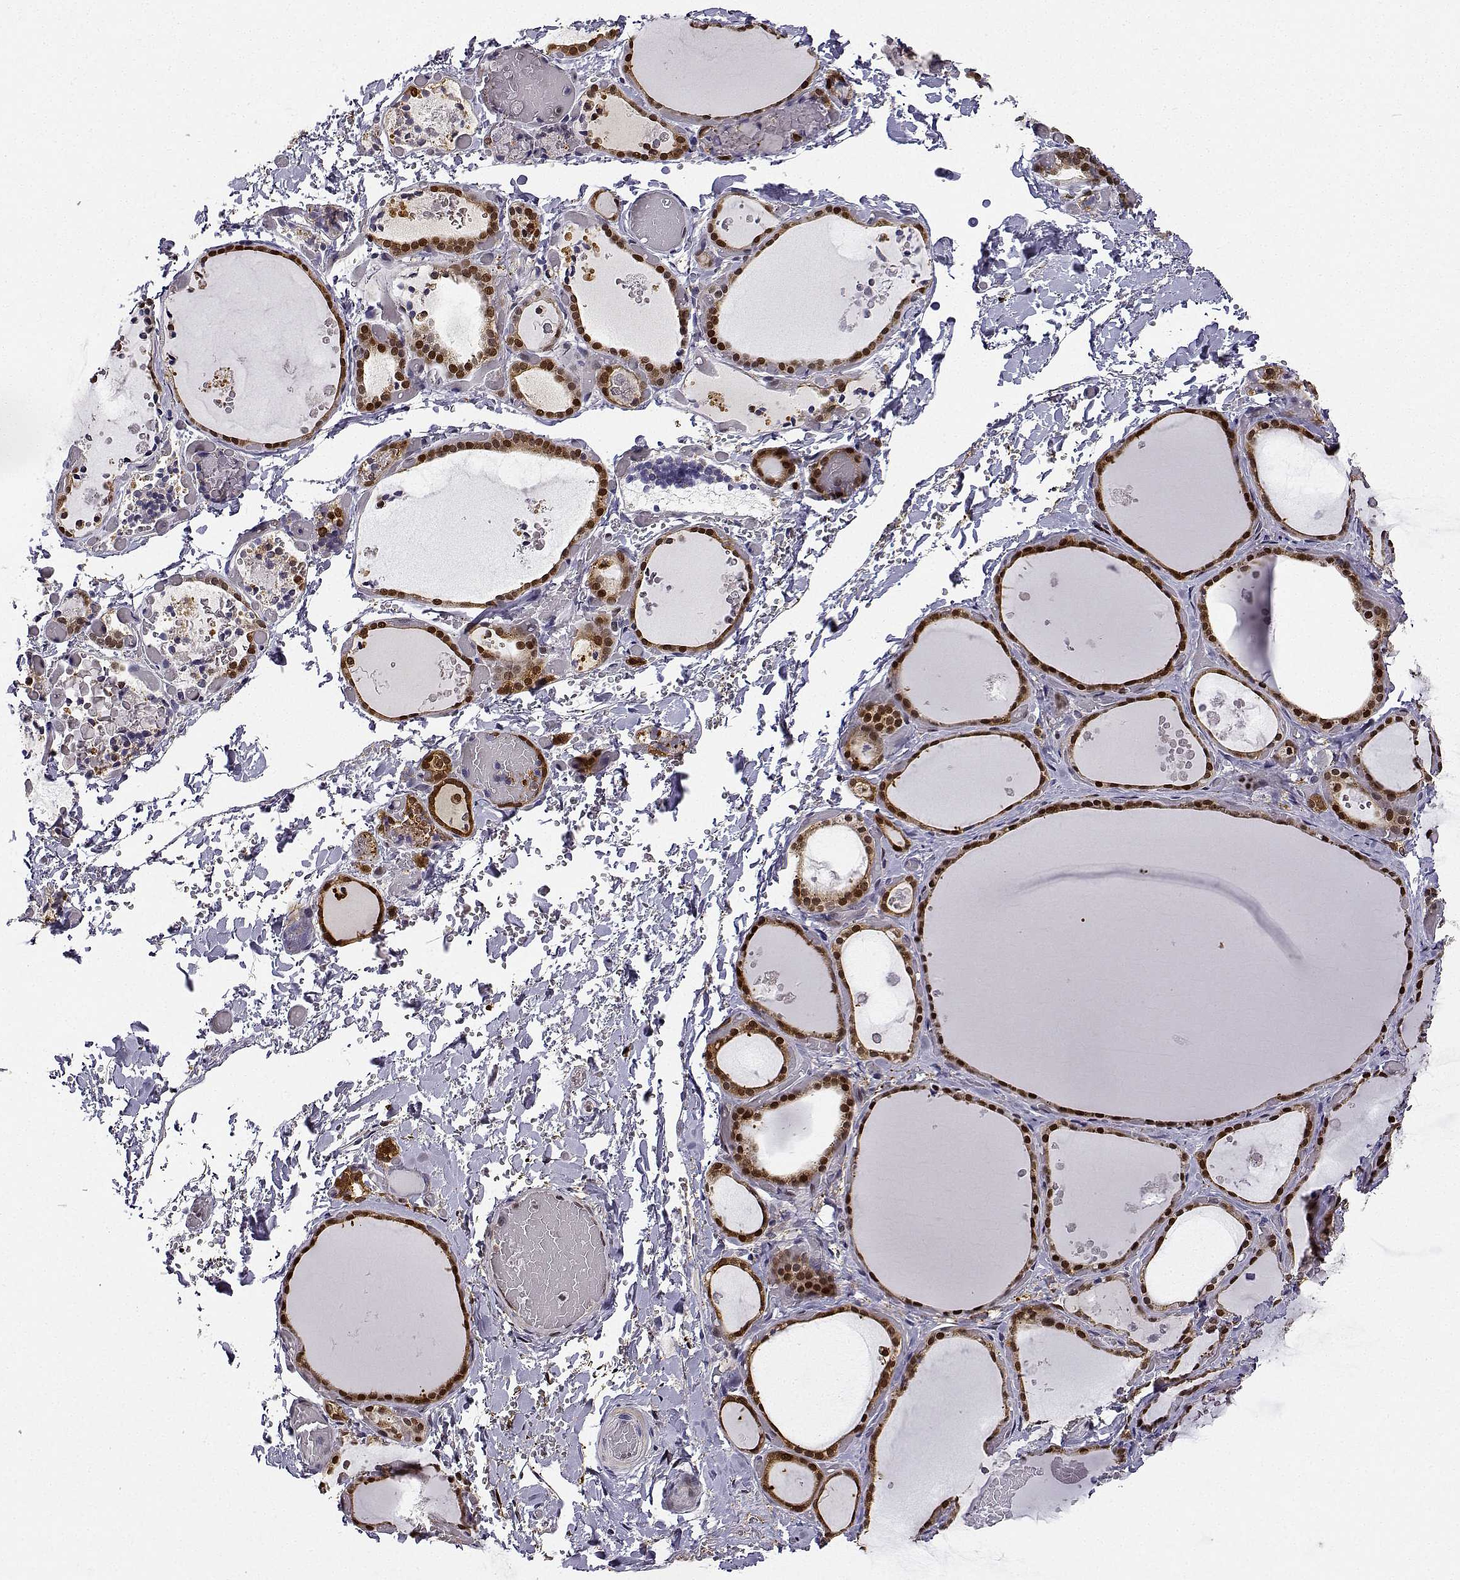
{"staining": {"intensity": "strong", "quantity": ">75%", "location": "cytoplasmic/membranous,nuclear"}, "tissue": "thyroid gland", "cell_type": "Glandular cells", "image_type": "normal", "snomed": [{"axis": "morphology", "description": "Normal tissue, NOS"}, {"axis": "topography", "description": "Thyroid gland"}], "caption": "Immunohistochemistry (IHC) of benign human thyroid gland exhibits high levels of strong cytoplasmic/membranous,nuclear positivity in approximately >75% of glandular cells. (IHC, brightfield microscopy, high magnification).", "gene": "PHGDH", "patient": {"sex": "female", "age": 56}}